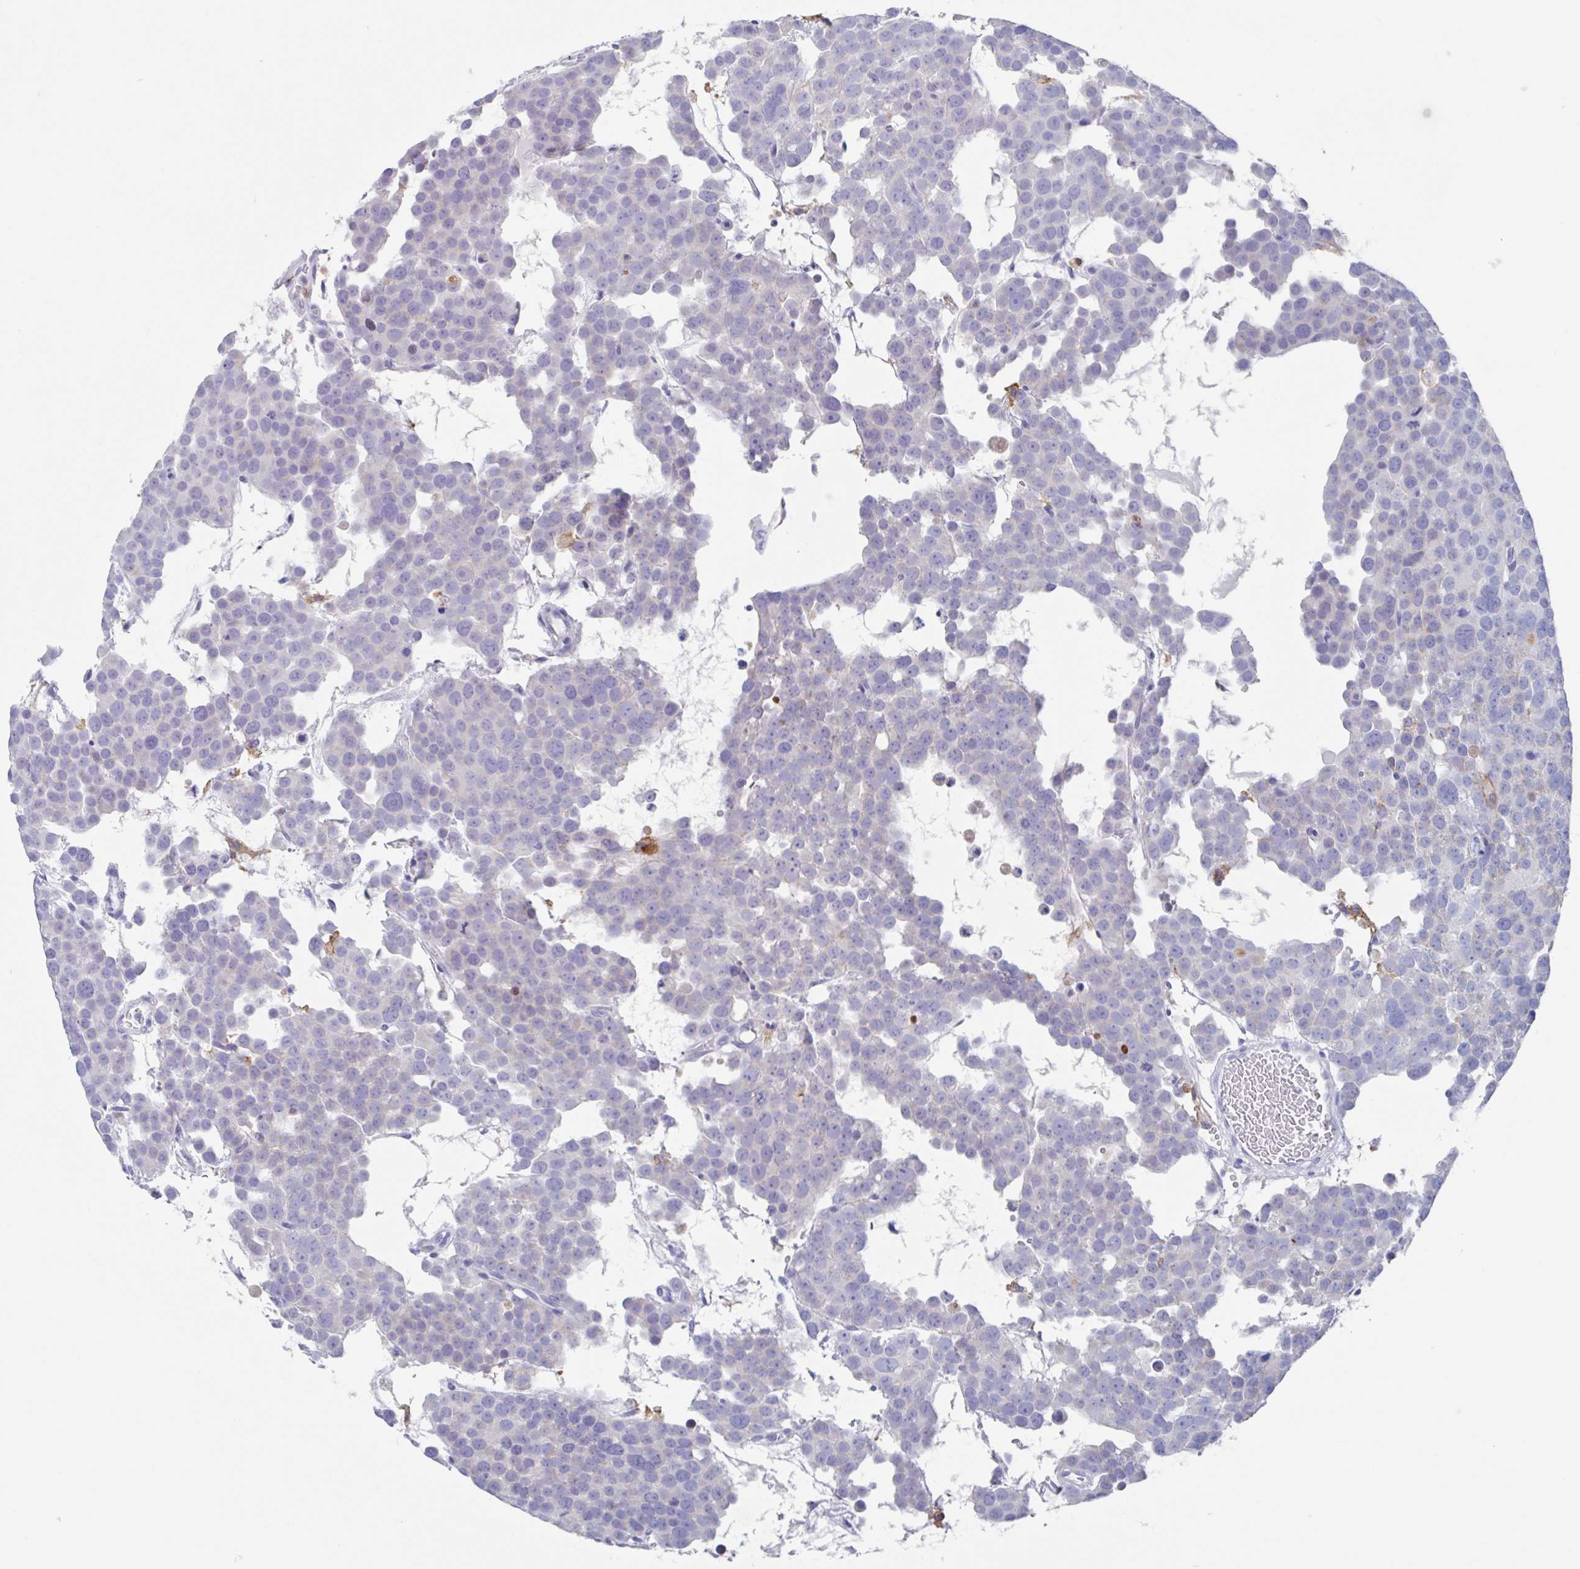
{"staining": {"intensity": "negative", "quantity": "none", "location": "none"}, "tissue": "testis cancer", "cell_type": "Tumor cells", "image_type": "cancer", "snomed": [{"axis": "morphology", "description": "Seminoma, NOS"}, {"axis": "topography", "description": "Testis"}], "caption": "This photomicrograph is of testis cancer stained with immunohistochemistry to label a protein in brown with the nuclei are counter-stained blue. There is no staining in tumor cells.", "gene": "FCGR3A", "patient": {"sex": "male", "age": 71}}